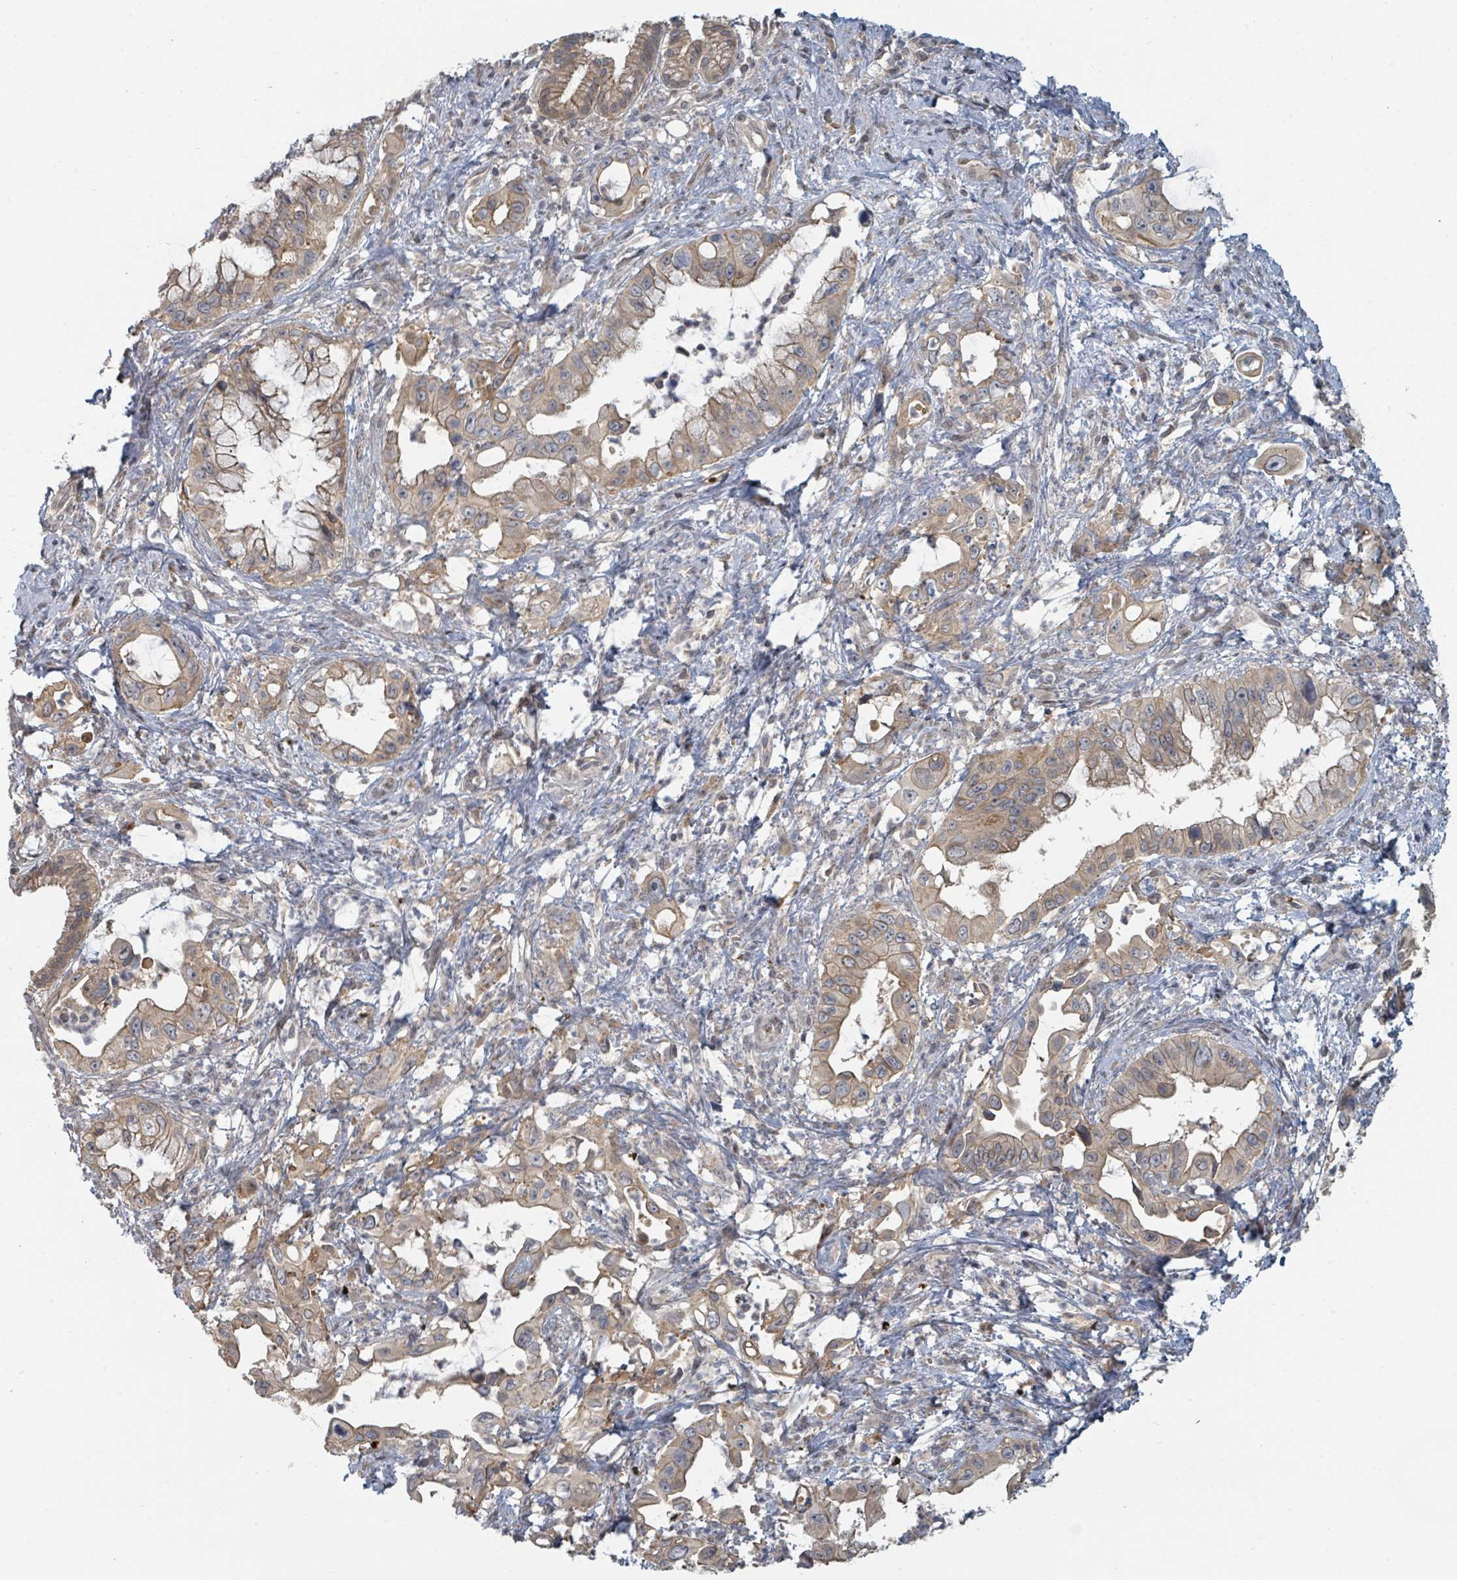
{"staining": {"intensity": "moderate", "quantity": ">75%", "location": "cytoplasmic/membranous"}, "tissue": "pancreatic cancer", "cell_type": "Tumor cells", "image_type": "cancer", "snomed": [{"axis": "morphology", "description": "Adenocarcinoma, NOS"}, {"axis": "topography", "description": "Pancreas"}], "caption": "This is a histology image of IHC staining of pancreatic cancer, which shows moderate staining in the cytoplasmic/membranous of tumor cells.", "gene": "TRPC4AP", "patient": {"sex": "male", "age": 61}}